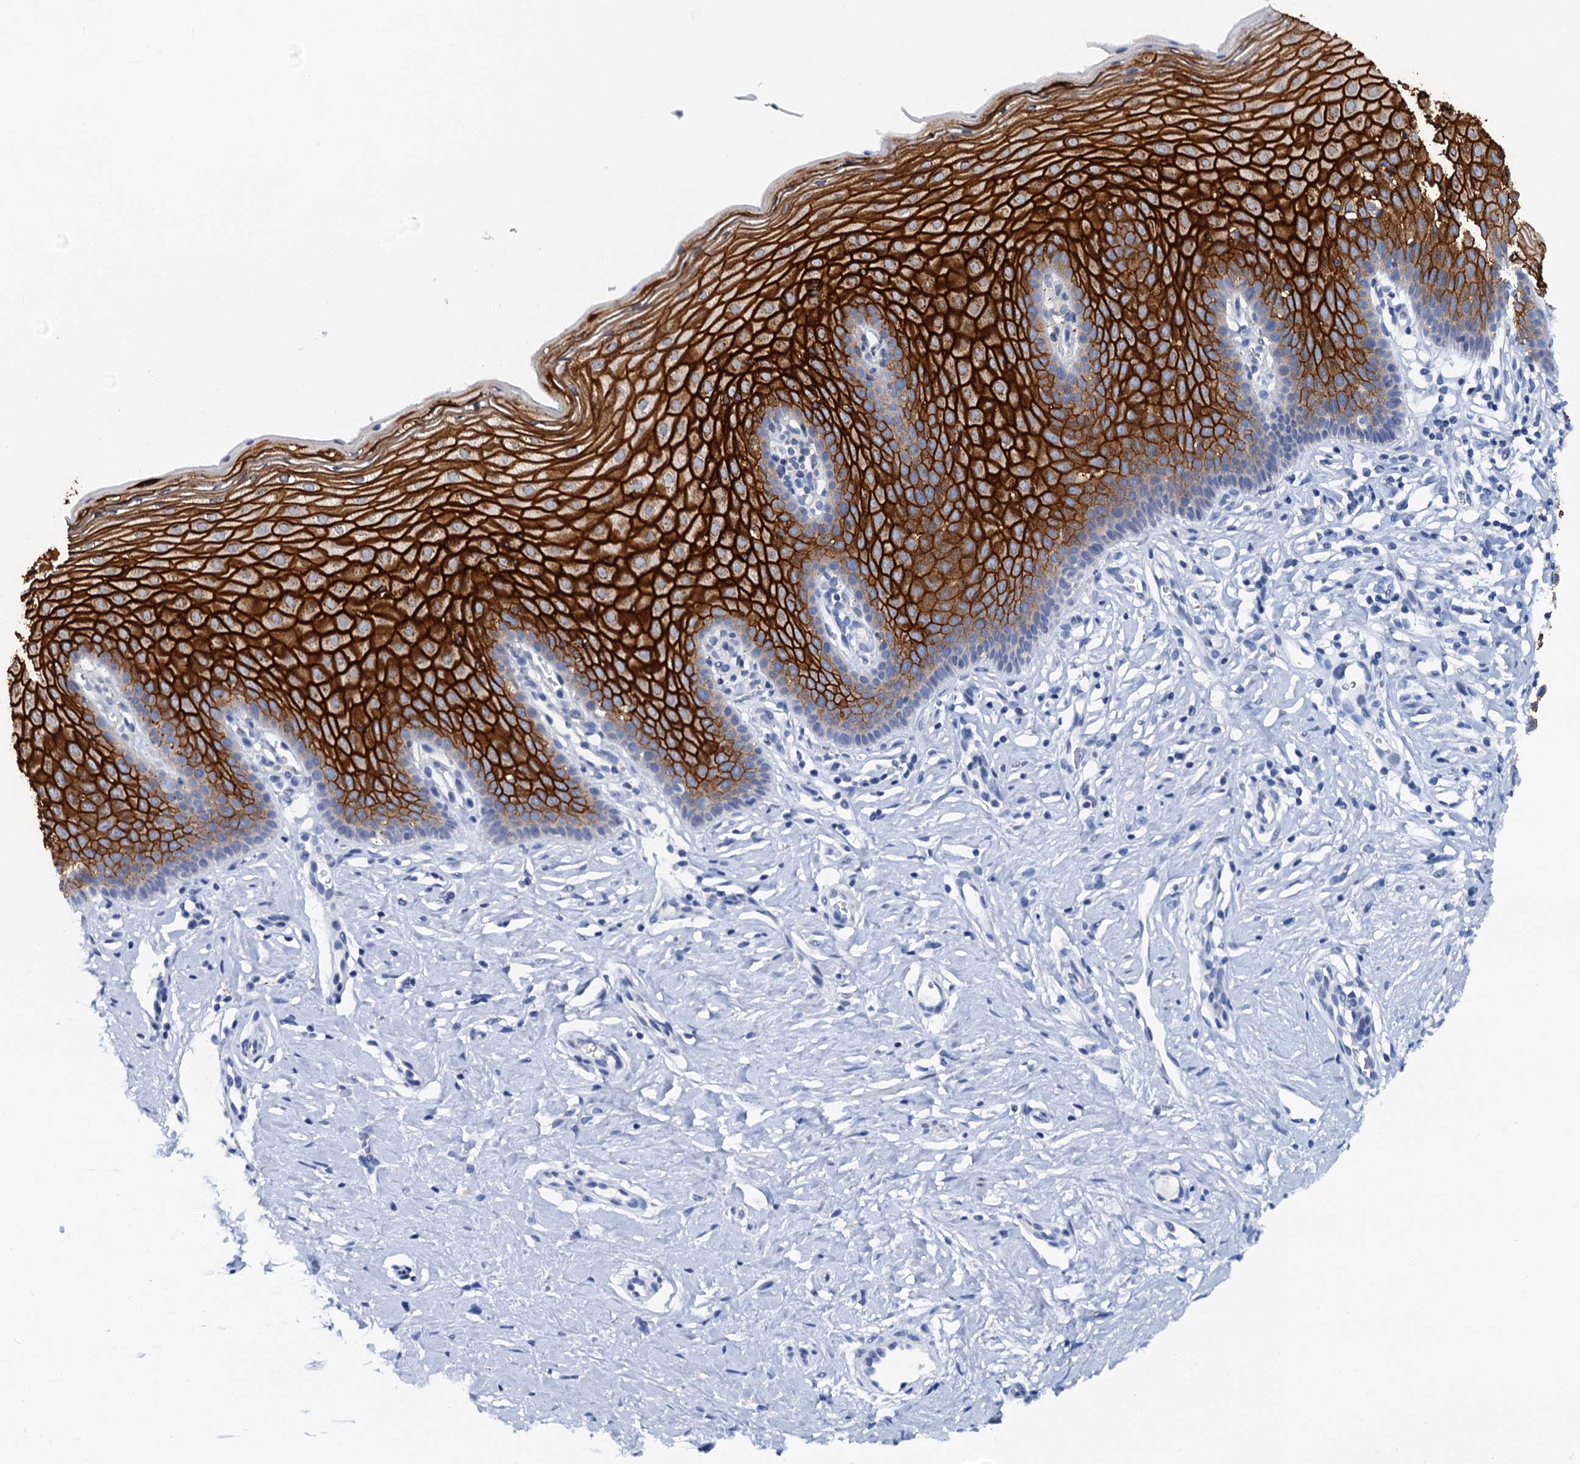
{"staining": {"intensity": "strong", "quantity": "25%-75%", "location": "cytoplasmic/membranous"}, "tissue": "cervix", "cell_type": "Squamous epithelial cells", "image_type": "normal", "snomed": [{"axis": "morphology", "description": "Normal tissue, NOS"}, {"axis": "topography", "description": "Cervix"}], "caption": "Protein staining displays strong cytoplasmic/membranous staining in about 25%-75% of squamous epithelial cells in unremarkable cervix. Nuclei are stained in blue.", "gene": "LYPD3", "patient": {"sex": "female", "age": 36}}